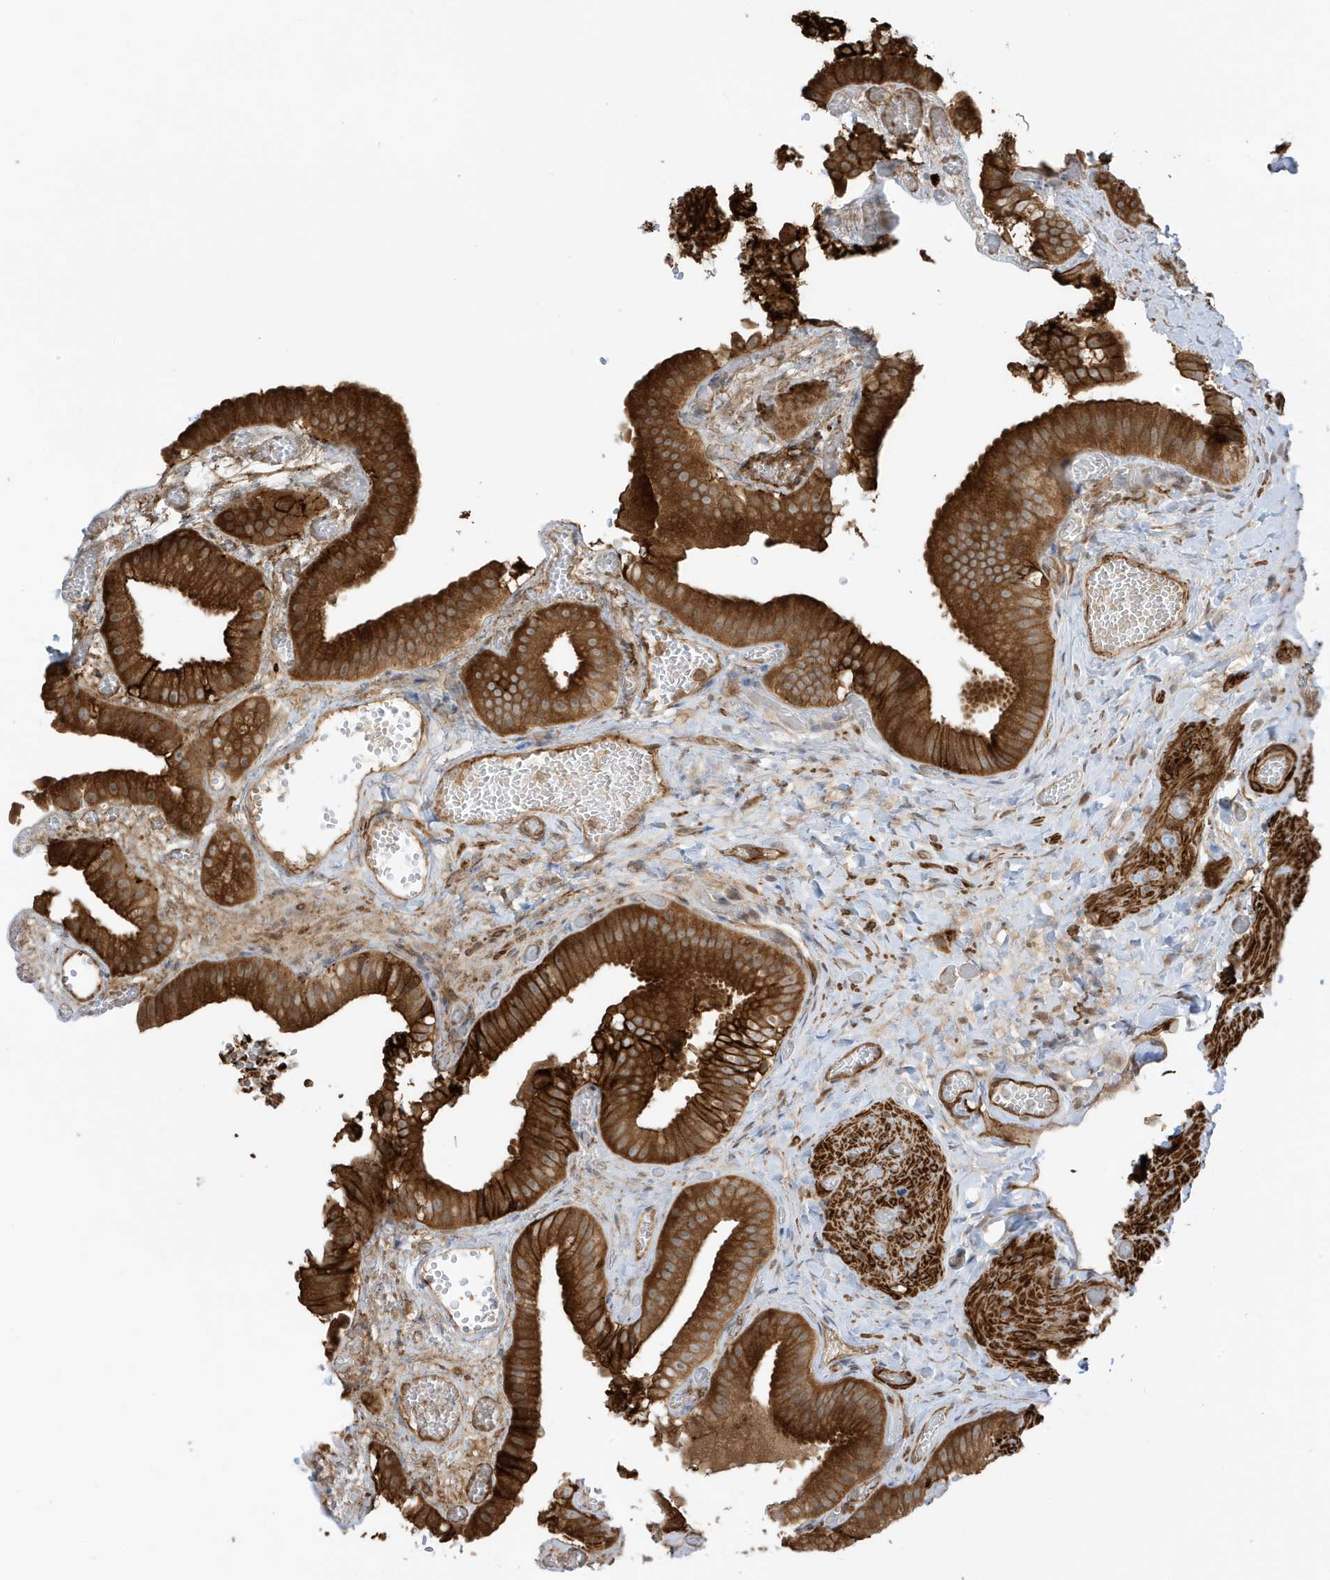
{"staining": {"intensity": "strong", "quantity": ">75%", "location": "cytoplasmic/membranous"}, "tissue": "gallbladder", "cell_type": "Glandular cells", "image_type": "normal", "snomed": [{"axis": "morphology", "description": "Normal tissue, NOS"}, {"axis": "topography", "description": "Gallbladder"}], "caption": "High-magnification brightfield microscopy of unremarkable gallbladder stained with DAB (3,3'-diaminobenzidine) (brown) and counterstained with hematoxylin (blue). glandular cells exhibit strong cytoplasmic/membranous staining is identified in about>75% of cells.", "gene": "CDC42EP3", "patient": {"sex": "female", "age": 64}}